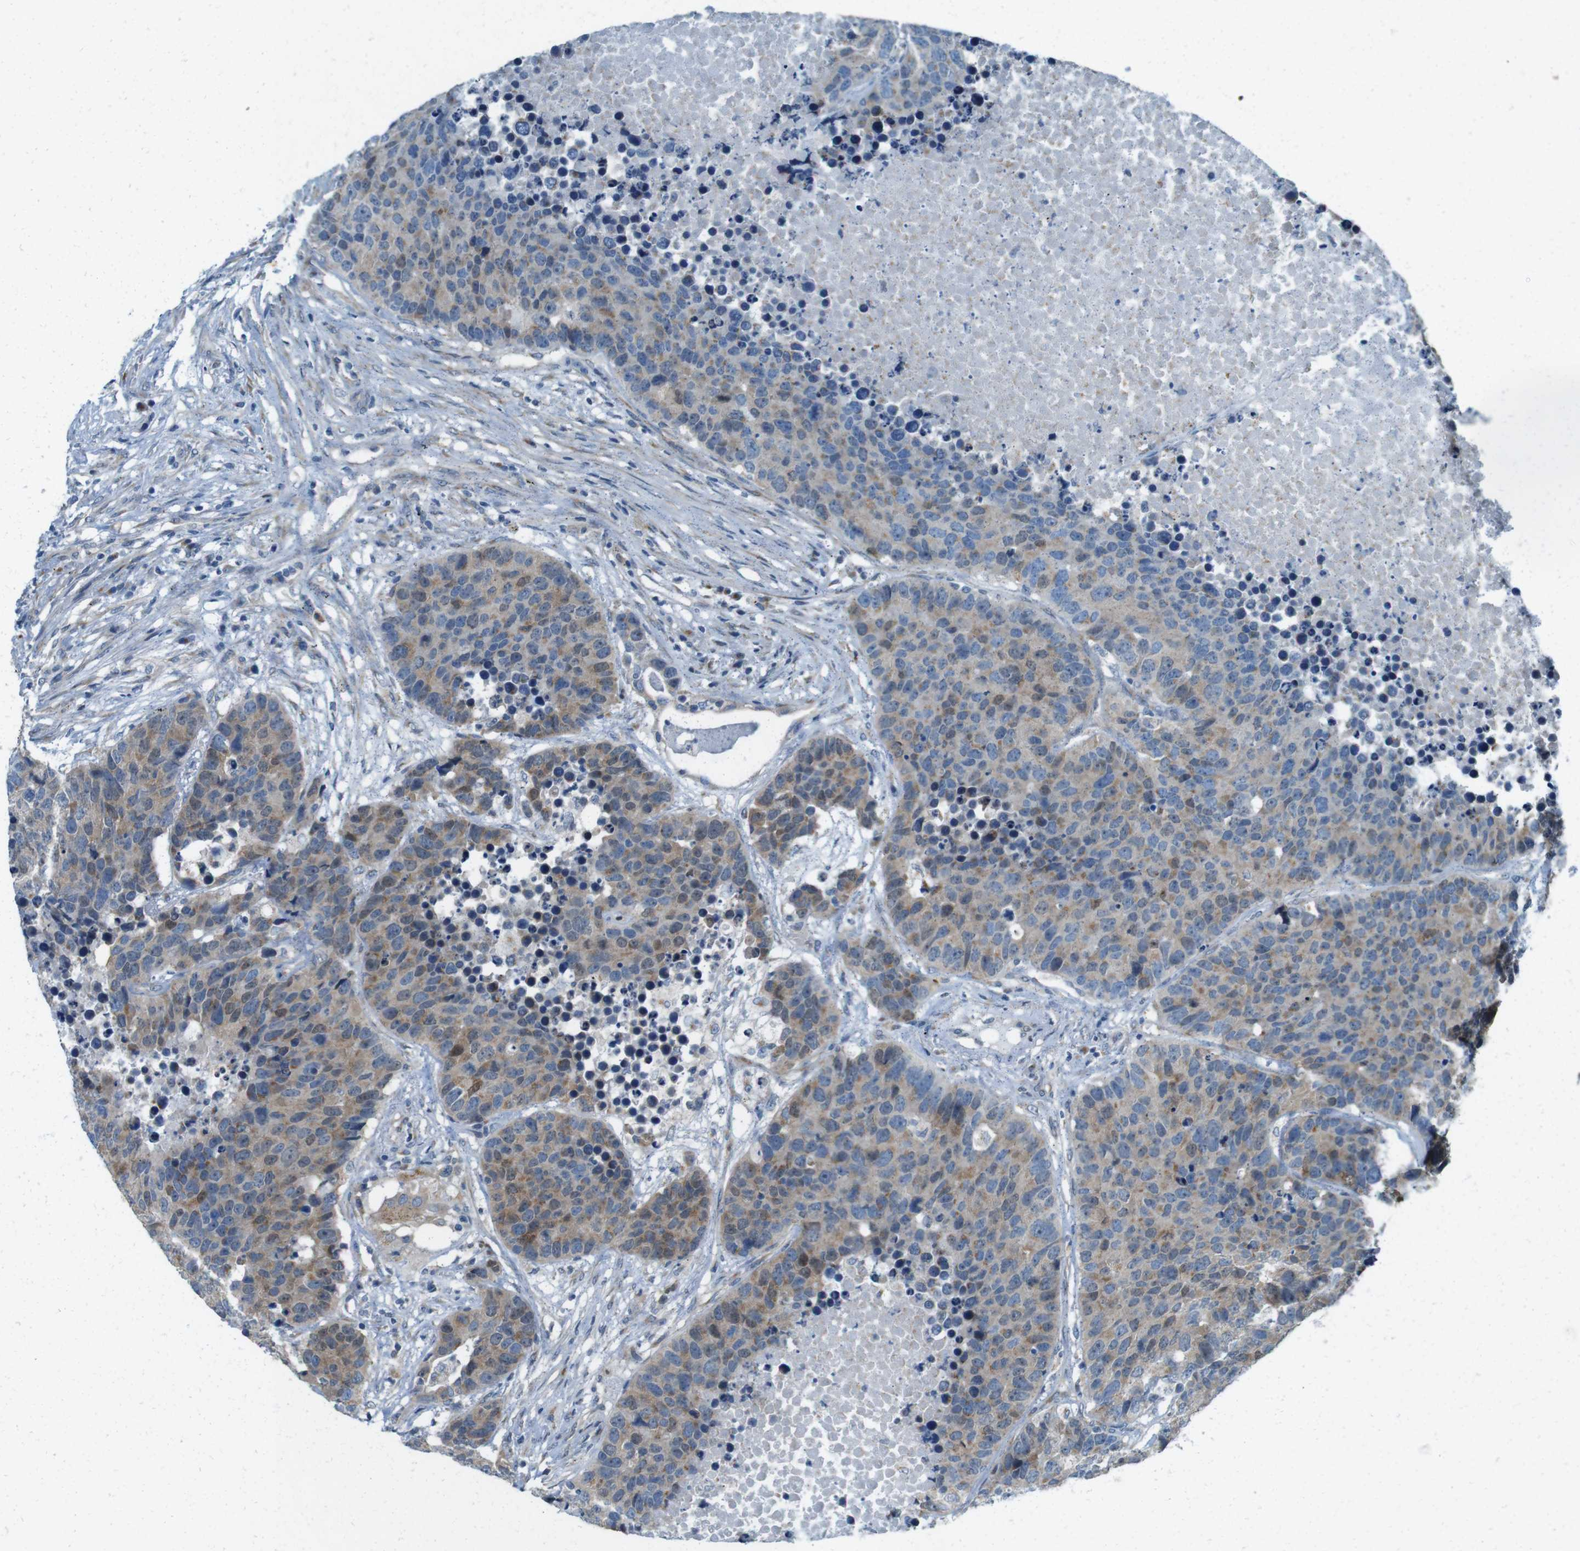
{"staining": {"intensity": "moderate", "quantity": "25%-75%", "location": "cytoplasmic/membranous,nuclear"}, "tissue": "carcinoid", "cell_type": "Tumor cells", "image_type": "cancer", "snomed": [{"axis": "morphology", "description": "Carcinoid, malignant, NOS"}, {"axis": "topography", "description": "Lung"}], "caption": "Protein expression analysis of human malignant carcinoid reveals moderate cytoplasmic/membranous and nuclear positivity in about 25%-75% of tumor cells. (IHC, brightfield microscopy, high magnification).", "gene": "SKI", "patient": {"sex": "male", "age": 60}}